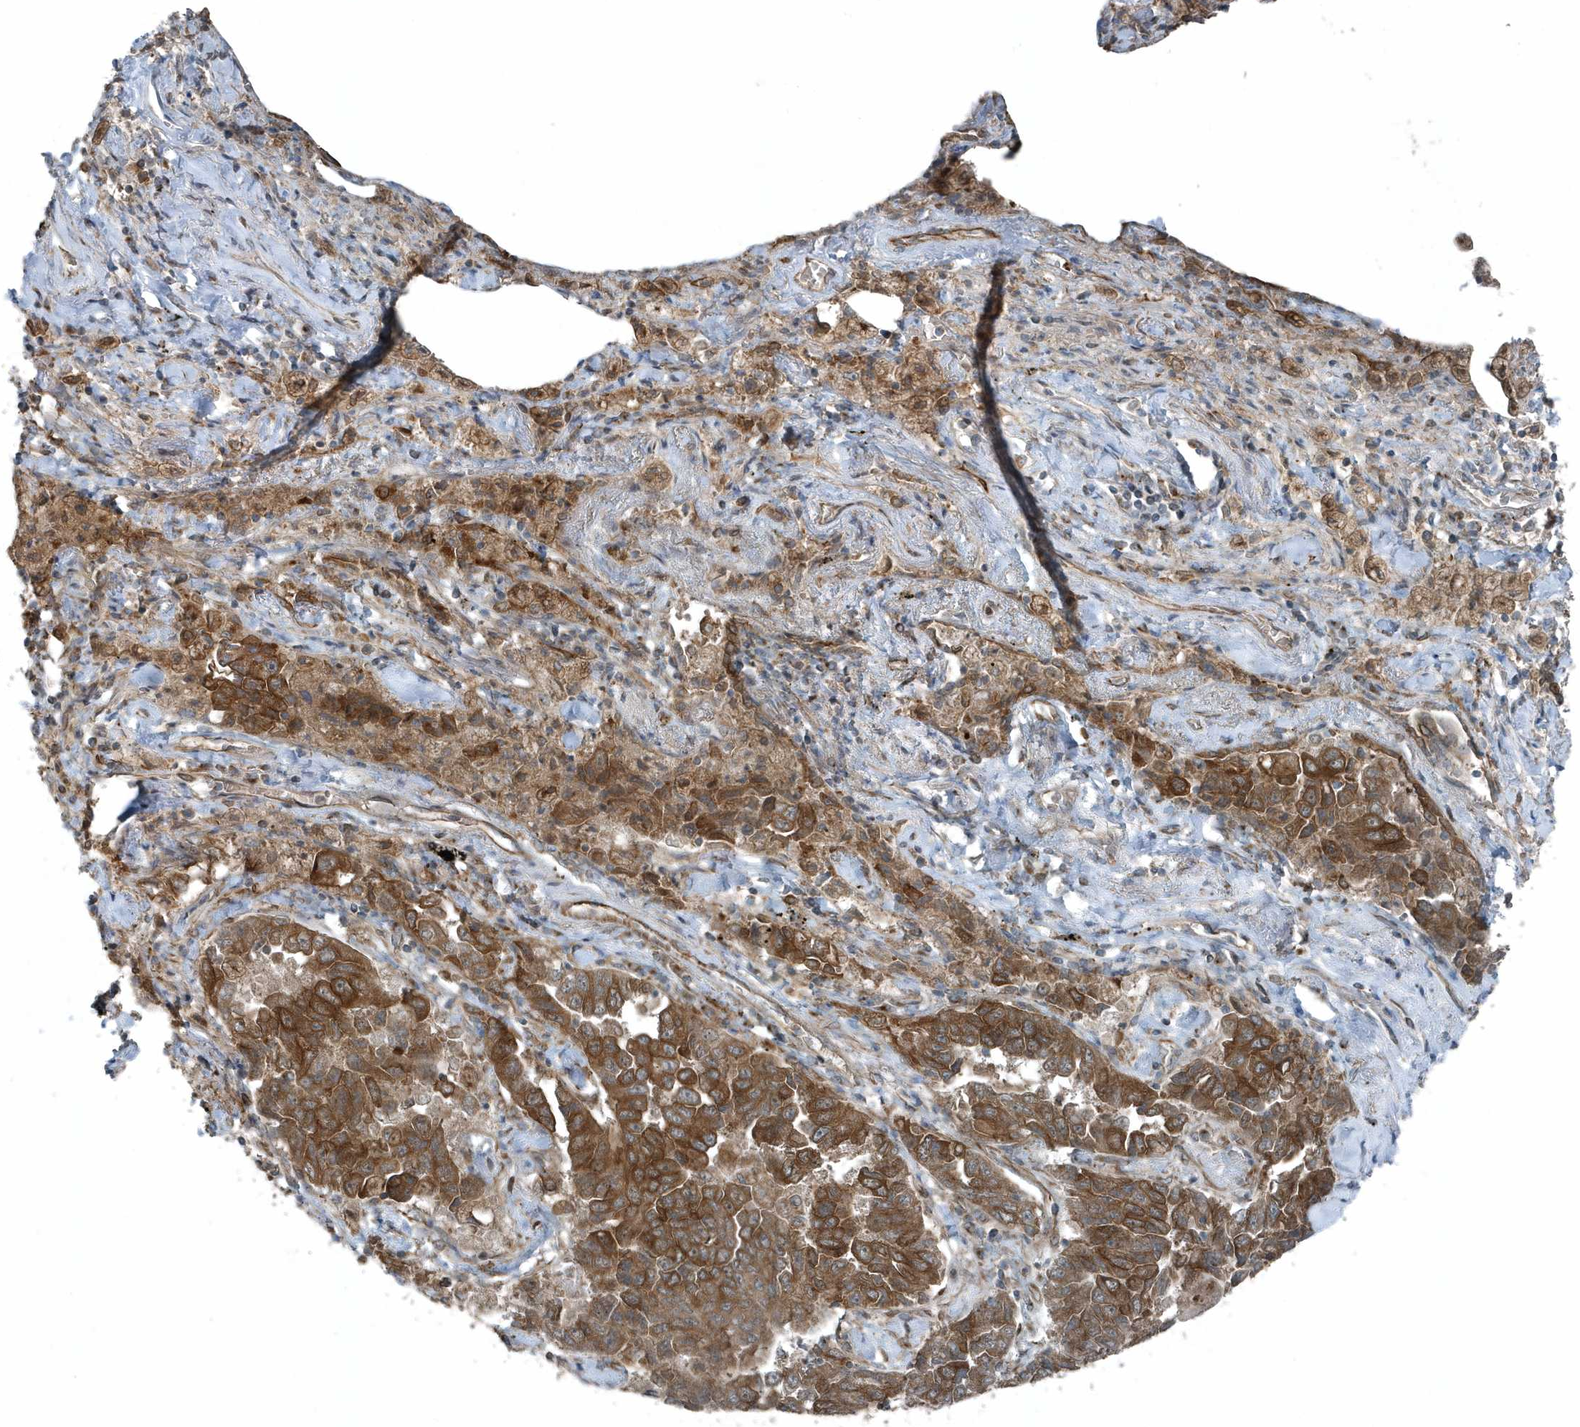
{"staining": {"intensity": "moderate", "quantity": ">75%", "location": "cytoplasmic/membranous"}, "tissue": "lung cancer", "cell_type": "Tumor cells", "image_type": "cancer", "snomed": [{"axis": "morphology", "description": "Adenocarcinoma, NOS"}, {"axis": "topography", "description": "Lung"}], "caption": "Immunohistochemistry (IHC) histopathology image of neoplastic tissue: lung adenocarcinoma stained using immunohistochemistry shows medium levels of moderate protein expression localized specifically in the cytoplasmic/membranous of tumor cells, appearing as a cytoplasmic/membranous brown color.", "gene": "GCC2", "patient": {"sex": "female", "age": 51}}